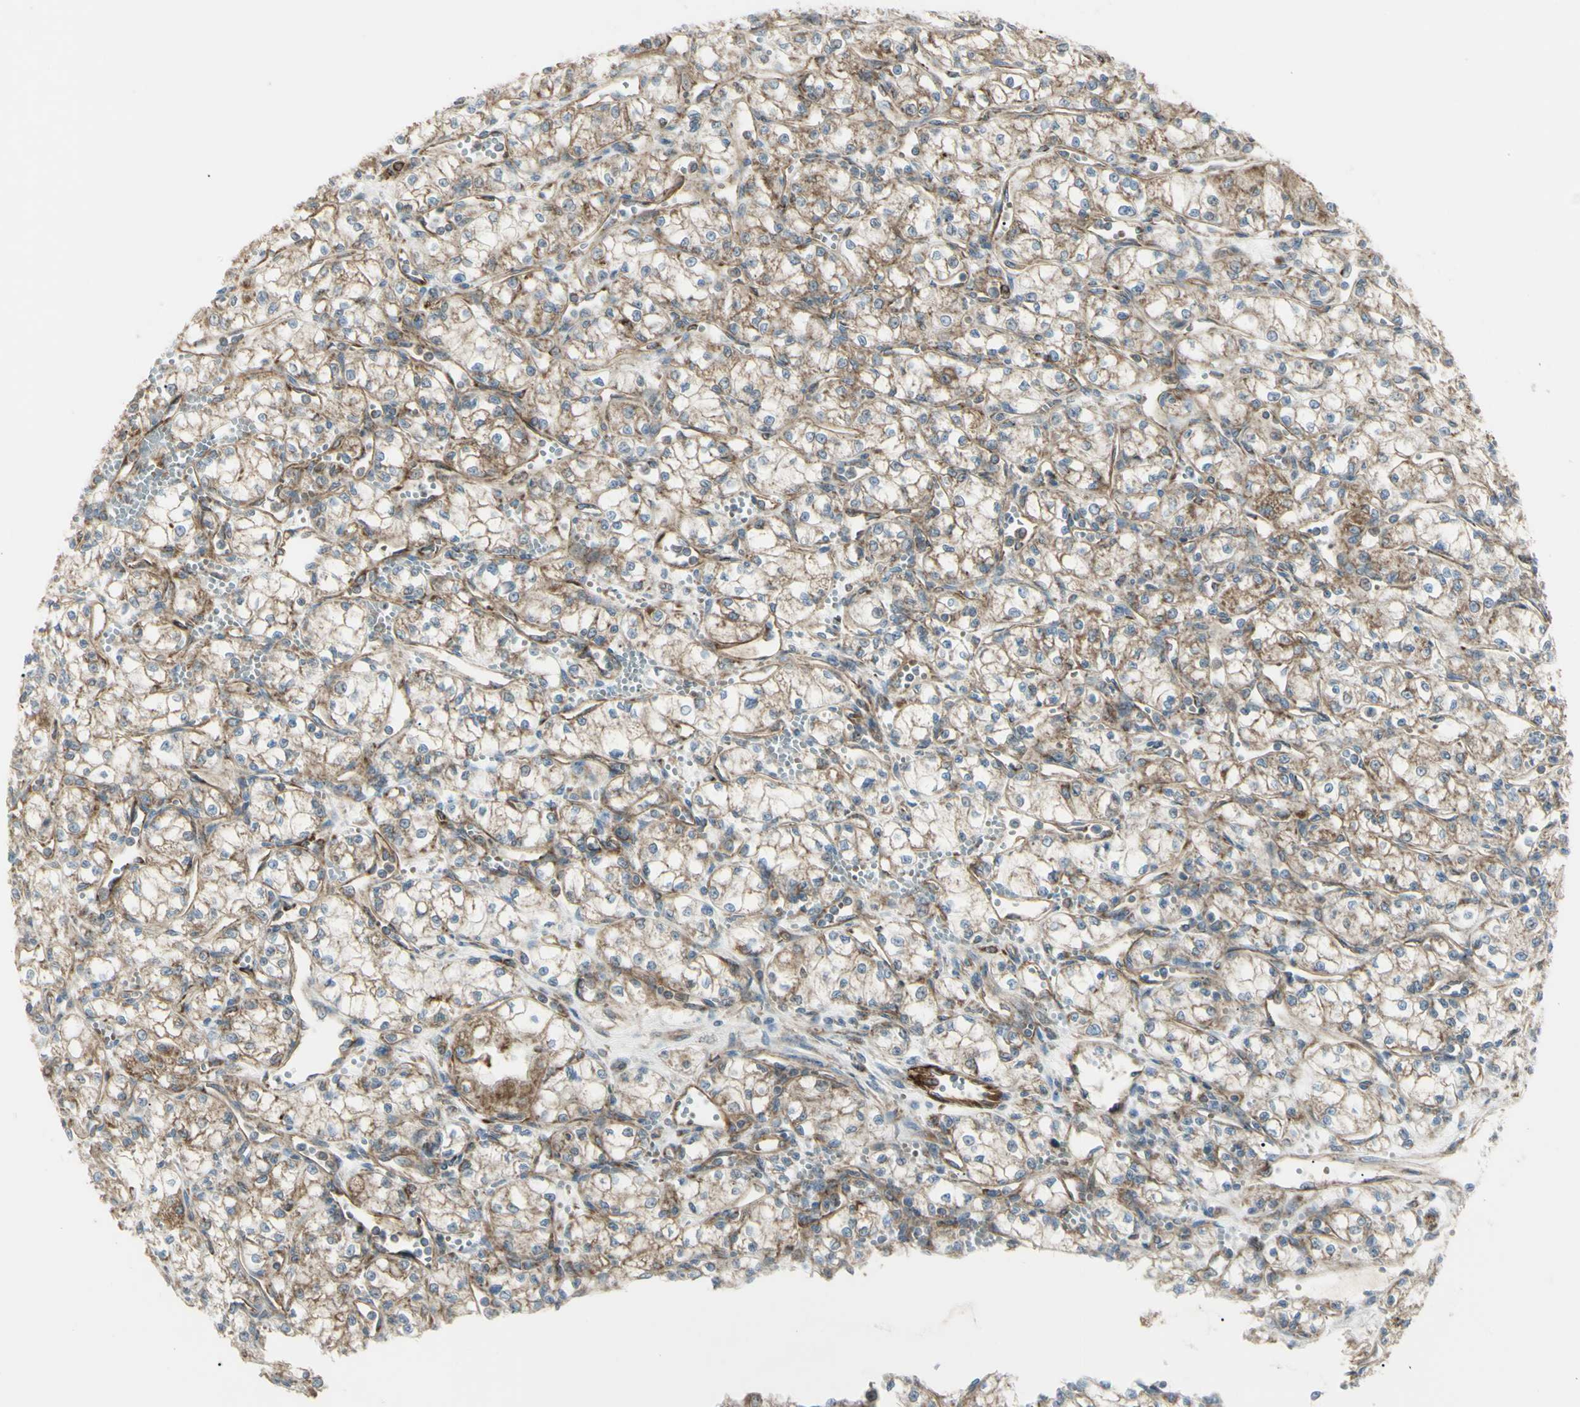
{"staining": {"intensity": "weak", "quantity": "25%-75%", "location": "cytoplasmic/membranous"}, "tissue": "renal cancer", "cell_type": "Tumor cells", "image_type": "cancer", "snomed": [{"axis": "morphology", "description": "Normal tissue, NOS"}, {"axis": "morphology", "description": "Adenocarcinoma, NOS"}, {"axis": "topography", "description": "Kidney"}], "caption": "Protein expression analysis of human renal cancer reveals weak cytoplasmic/membranous expression in approximately 25%-75% of tumor cells.", "gene": "CYB5R1", "patient": {"sex": "male", "age": 59}}